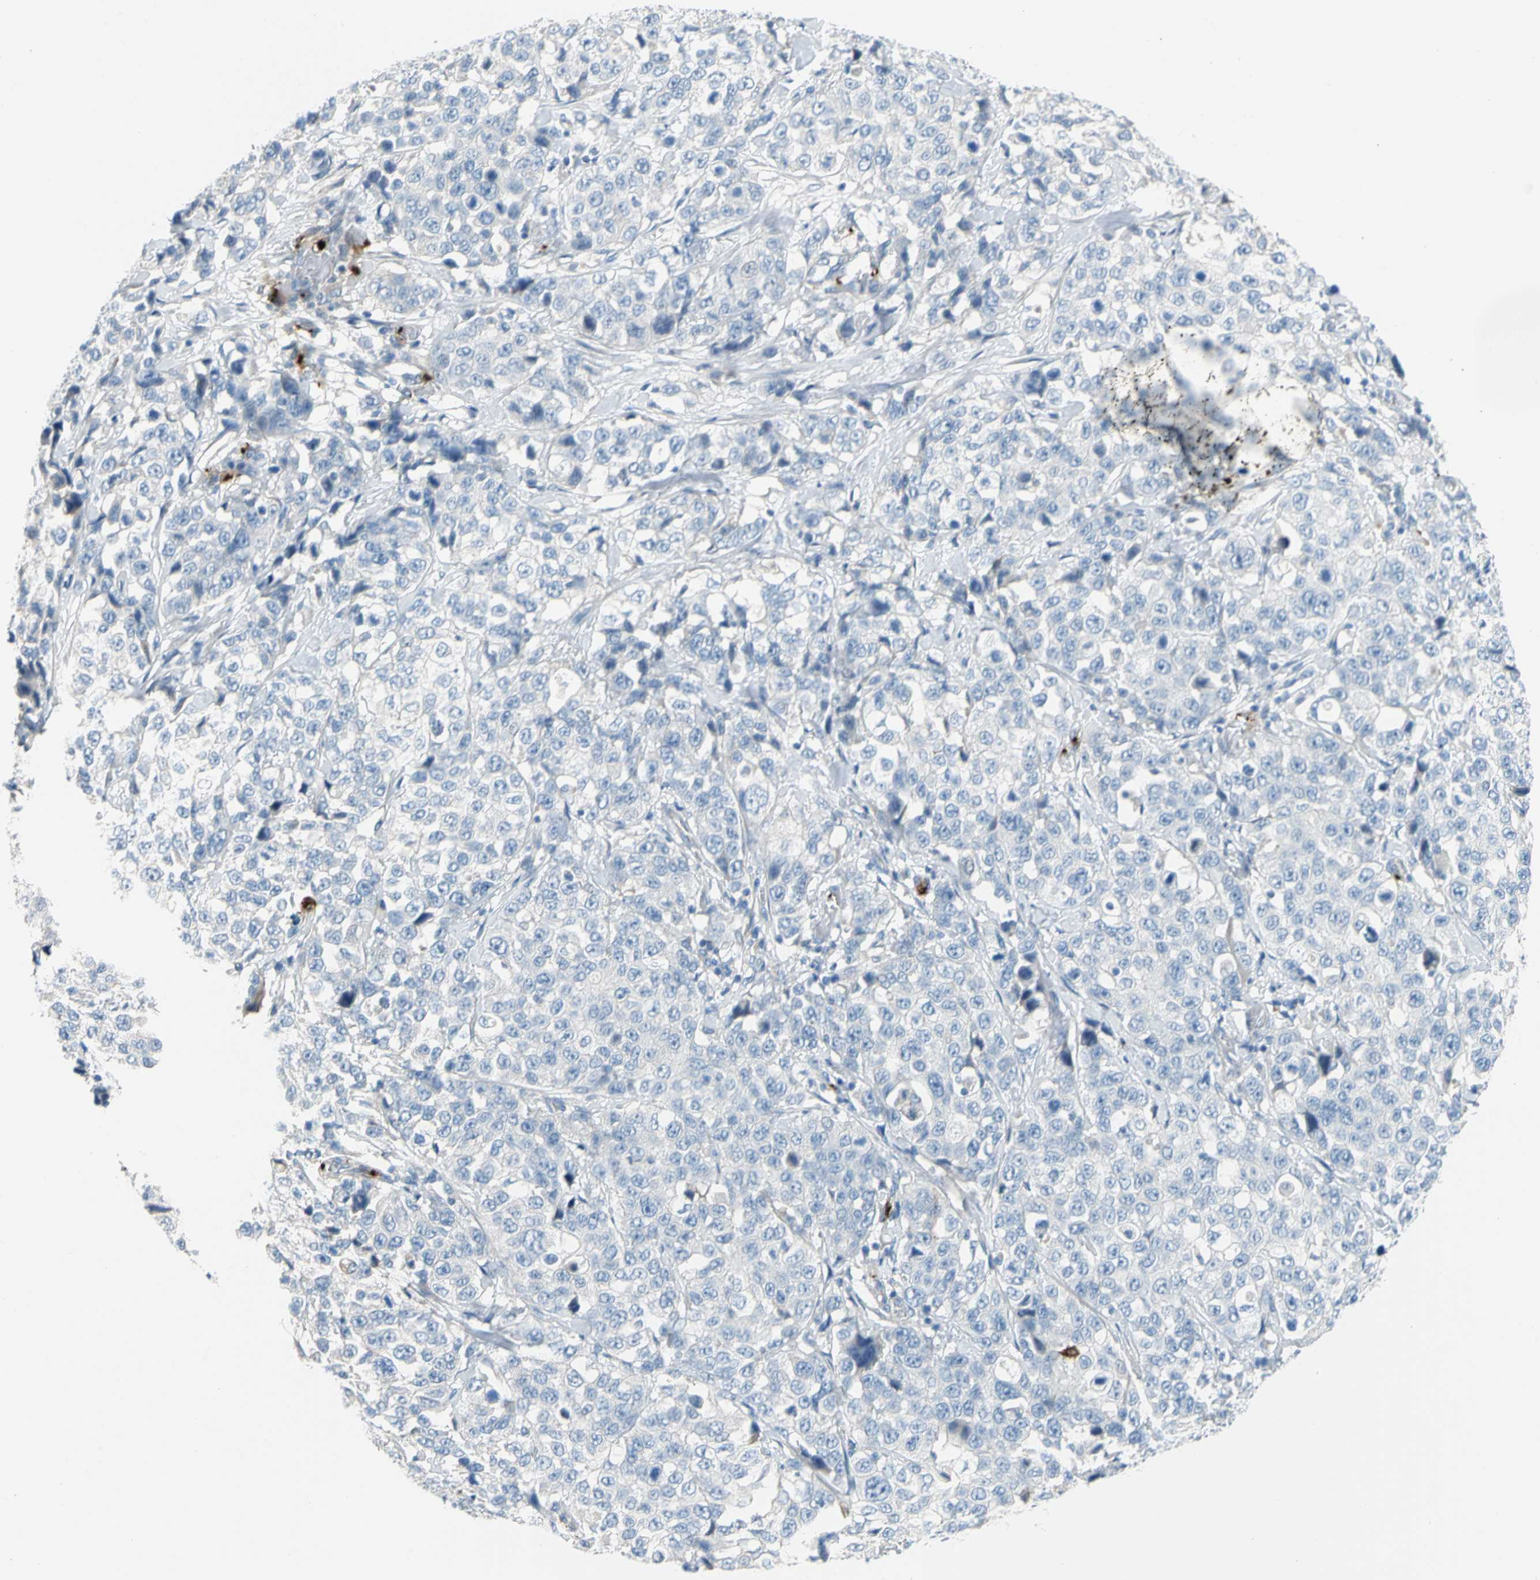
{"staining": {"intensity": "negative", "quantity": "none", "location": "none"}, "tissue": "stomach cancer", "cell_type": "Tumor cells", "image_type": "cancer", "snomed": [{"axis": "morphology", "description": "Normal tissue, NOS"}, {"axis": "morphology", "description": "Adenocarcinoma, NOS"}, {"axis": "topography", "description": "Stomach"}], "caption": "Adenocarcinoma (stomach) stained for a protein using IHC displays no expression tumor cells.", "gene": "PPBP", "patient": {"sex": "male", "age": 48}}